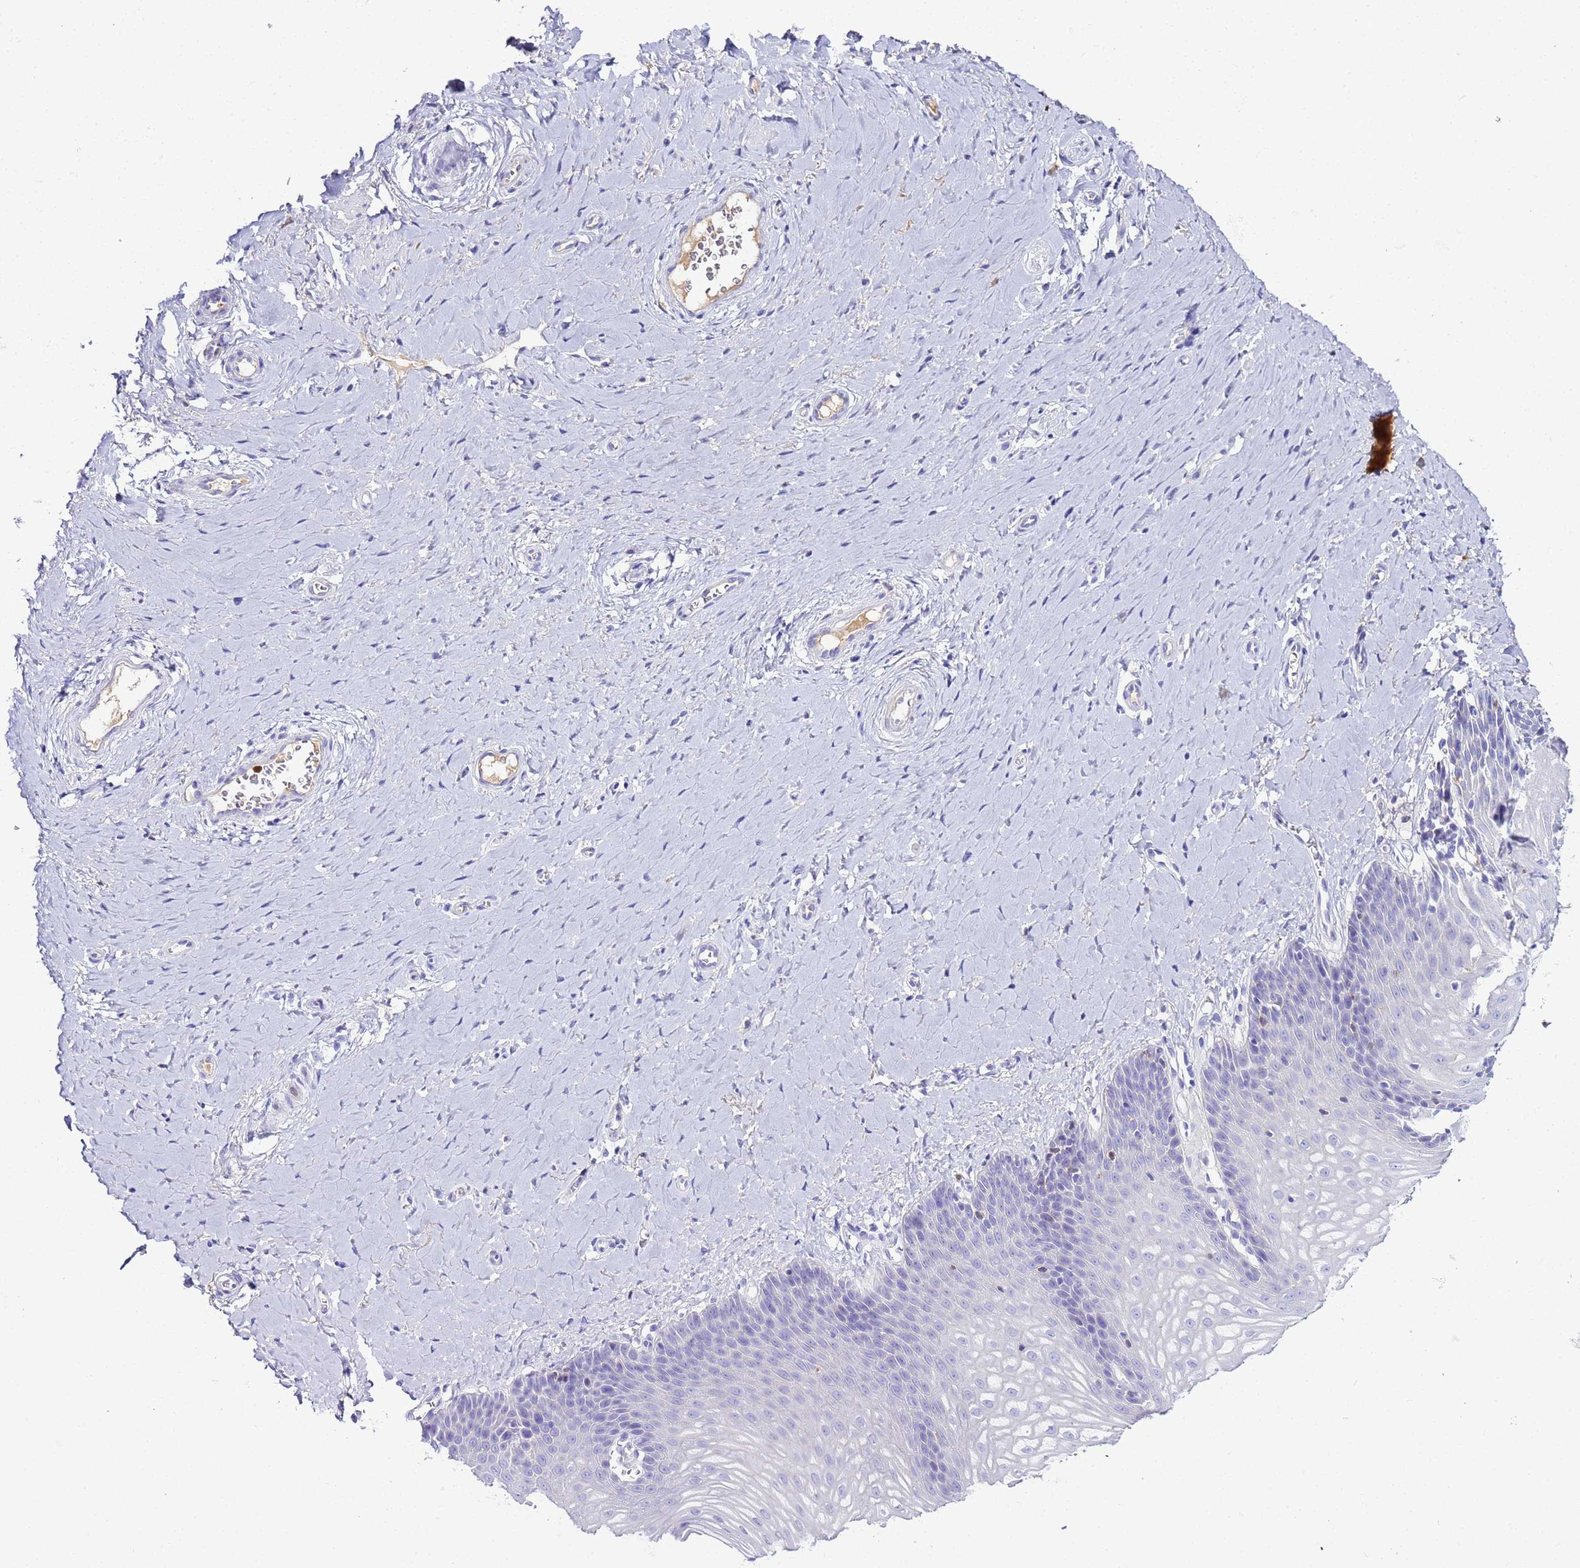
{"staining": {"intensity": "negative", "quantity": "none", "location": "none"}, "tissue": "vagina", "cell_type": "Squamous epithelial cells", "image_type": "normal", "snomed": [{"axis": "morphology", "description": "Normal tissue, NOS"}, {"axis": "topography", "description": "Vagina"}], "caption": "Squamous epithelial cells show no significant staining in benign vagina. (DAB immunohistochemistry with hematoxylin counter stain).", "gene": "CFHR1", "patient": {"sex": "female", "age": 65}}